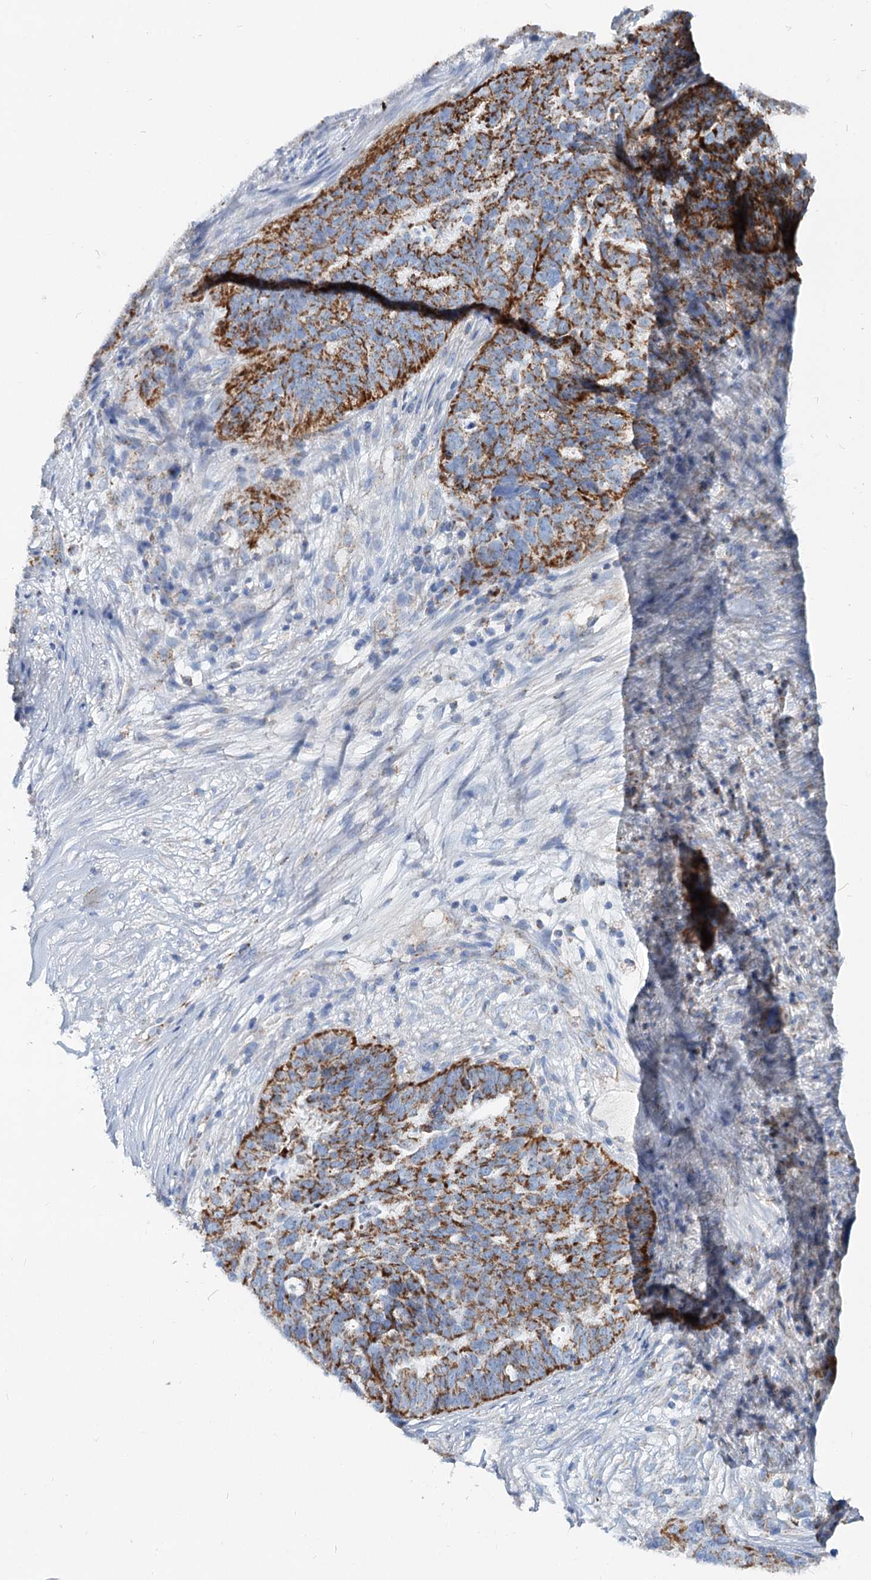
{"staining": {"intensity": "strong", "quantity": "25%-75%", "location": "cytoplasmic/membranous"}, "tissue": "ovarian cancer", "cell_type": "Tumor cells", "image_type": "cancer", "snomed": [{"axis": "morphology", "description": "Cystadenocarcinoma, serous, NOS"}, {"axis": "topography", "description": "Ovary"}], "caption": "The immunohistochemical stain labels strong cytoplasmic/membranous staining in tumor cells of ovarian serous cystadenocarcinoma tissue. (DAB (3,3'-diaminobenzidine) IHC, brown staining for protein, blue staining for nuclei).", "gene": "MCCC2", "patient": {"sex": "female", "age": 59}}